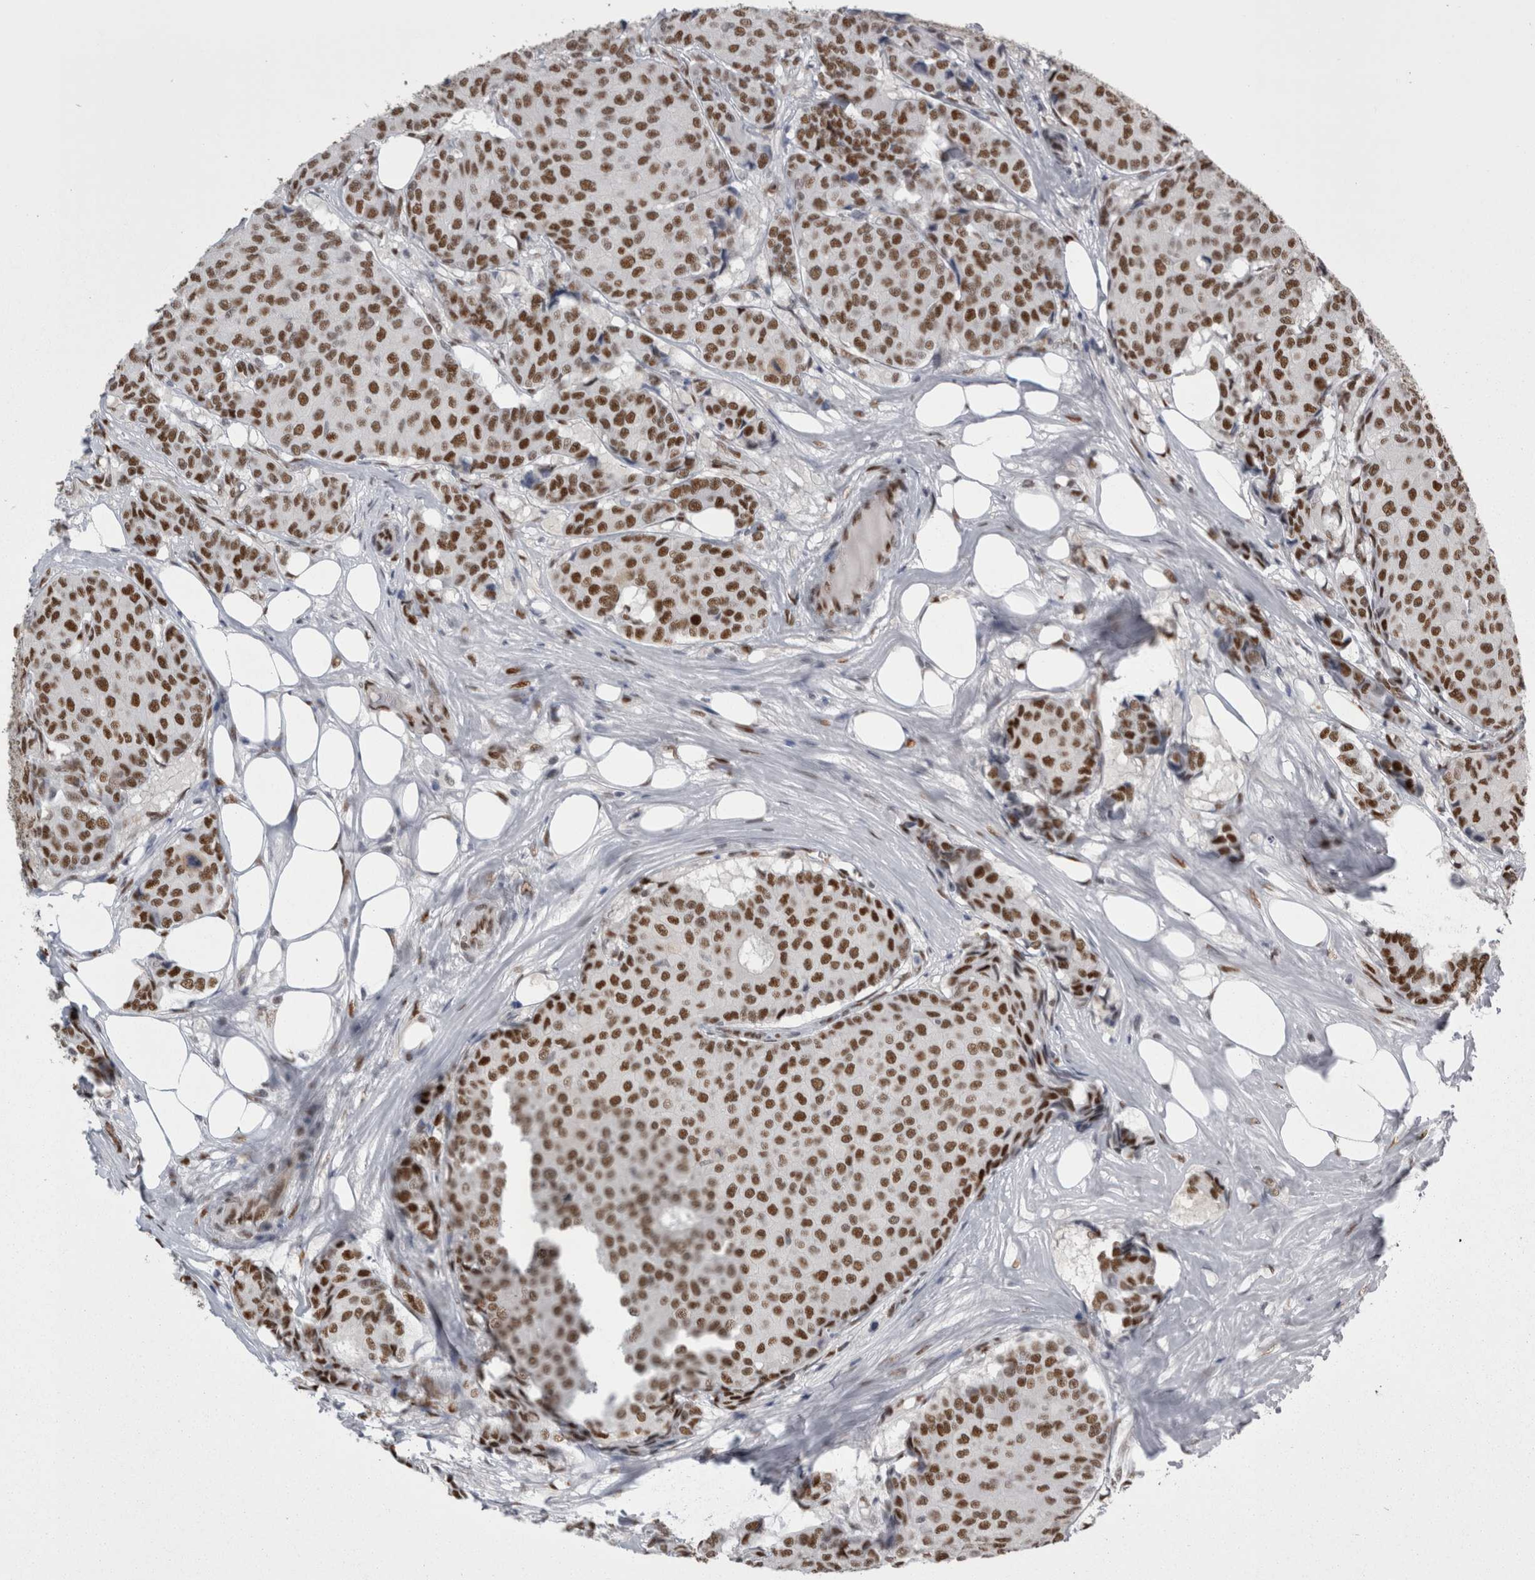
{"staining": {"intensity": "strong", "quantity": ">75%", "location": "nuclear"}, "tissue": "breast cancer", "cell_type": "Tumor cells", "image_type": "cancer", "snomed": [{"axis": "morphology", "description": "Duct carcinoma"}, {"axis": "topography", "description": "Breast"}], "caption": "This histopathology image demonstrates breast cancer (infiltrating ductal carcinoma) stained with immunohistochemistry (IHC) to label a protein in brown. The nuclear of tumor cells show strong positivity for the protein. Nuclei are counter-stained blue.", "gene": "C1orf54", "patient": {"sex": "female", "age": 75}}